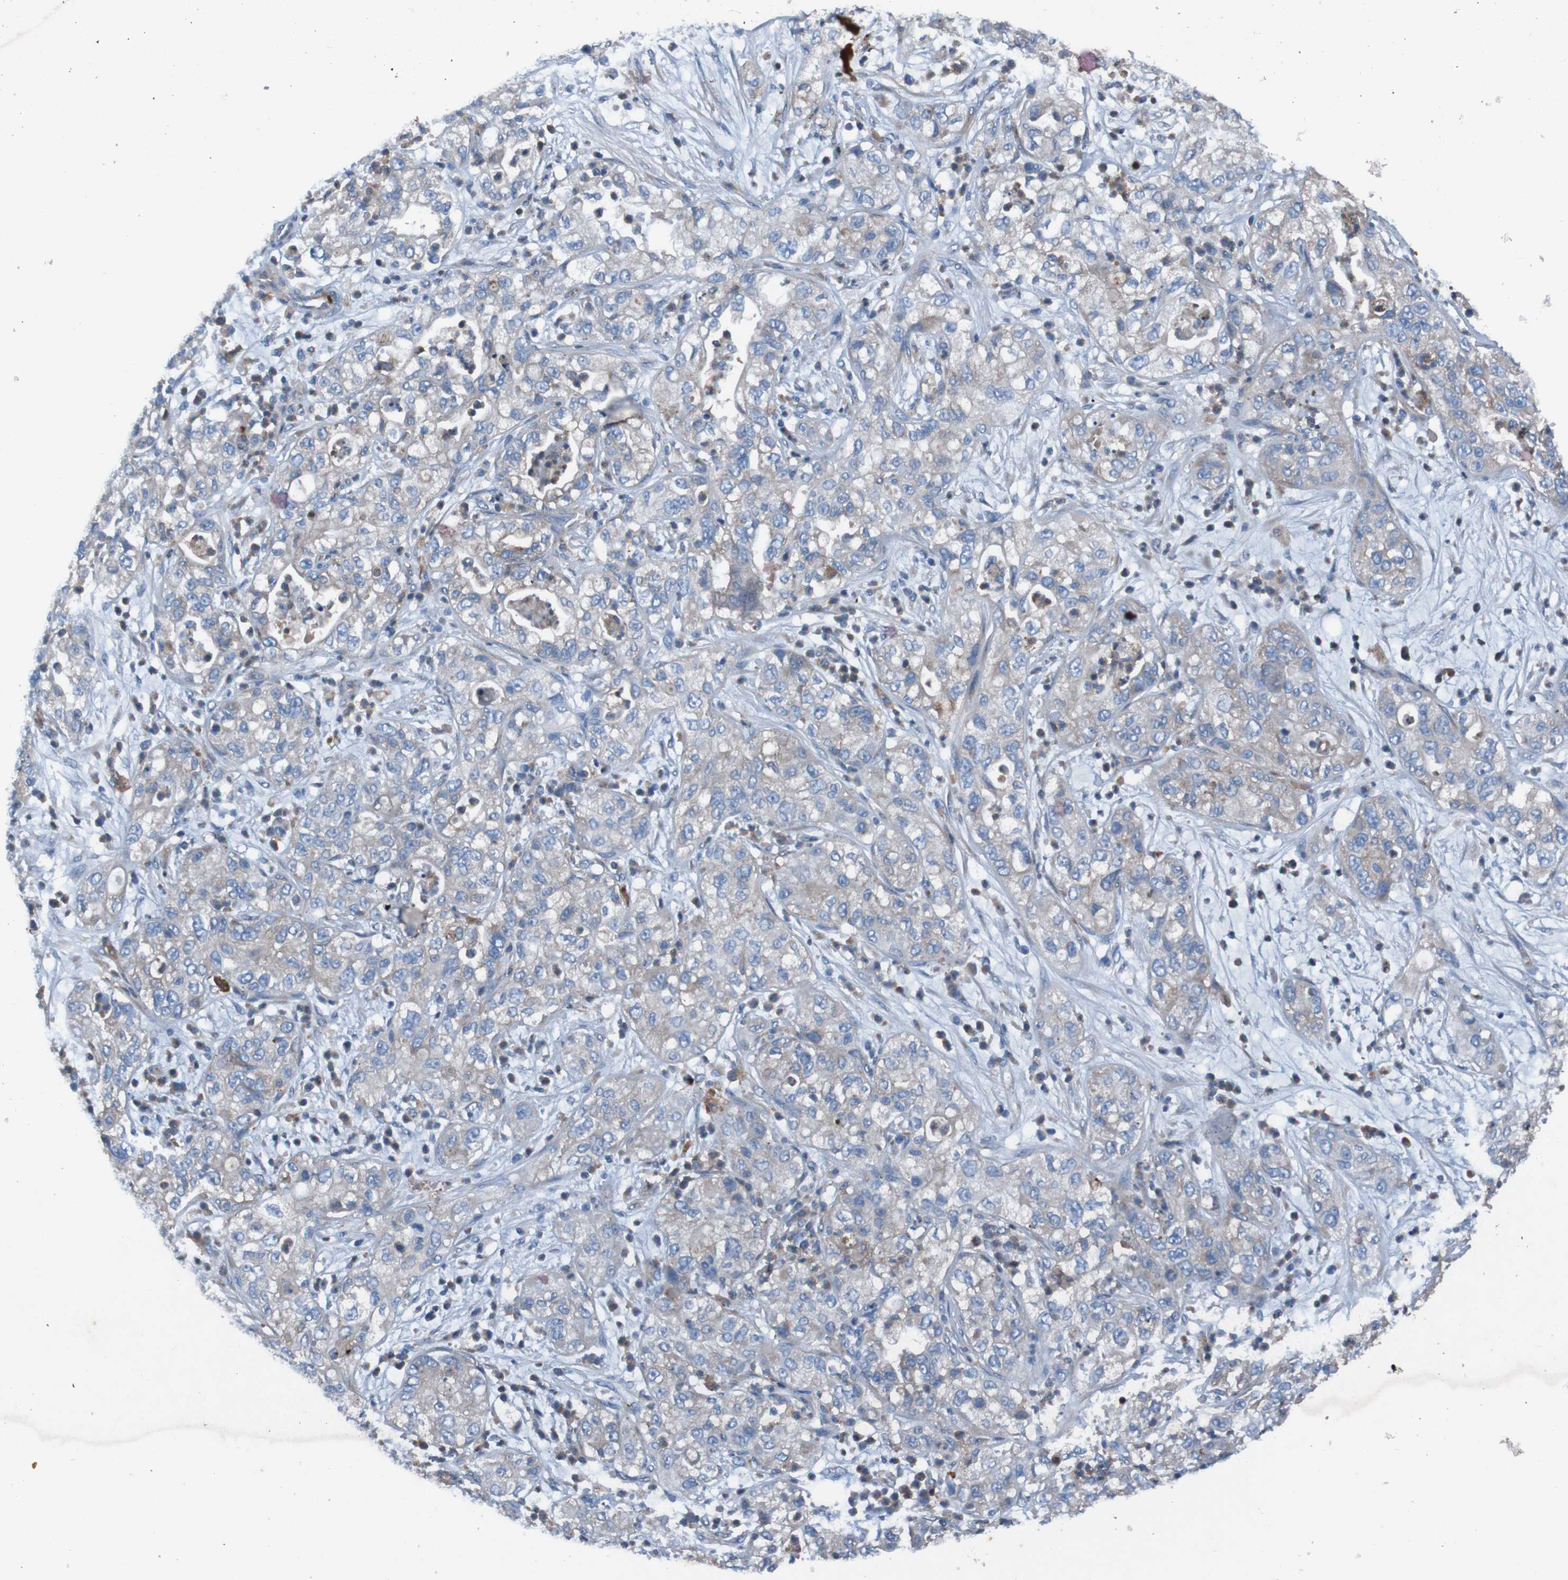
{"staining": {"intensity": "weak", "quantity": ">75%", "location": "cytoplasmic/membranous"}, "tissue": "pancreatic cancer", "cell_type": "Tumor cells", "image_type": "cancer", "snomed": [{"axis": "morphology", "description": "Adenocarcinoma, NOS"}, {"axis": "topography", "description": "Pancreas"}], "caption": "Tumor cells show weak cytoplasmic/membranous staining in about >75% of cells in pancreatic adenocarcinoma. Using DAB (3,3'-diaminobenzidine) (brown) and hematoxylin (blue) stains, captured at high magnification using brightfield microscopy.", "gene": "RAB5B", "patient": {"sex": "female", "age": 78}}